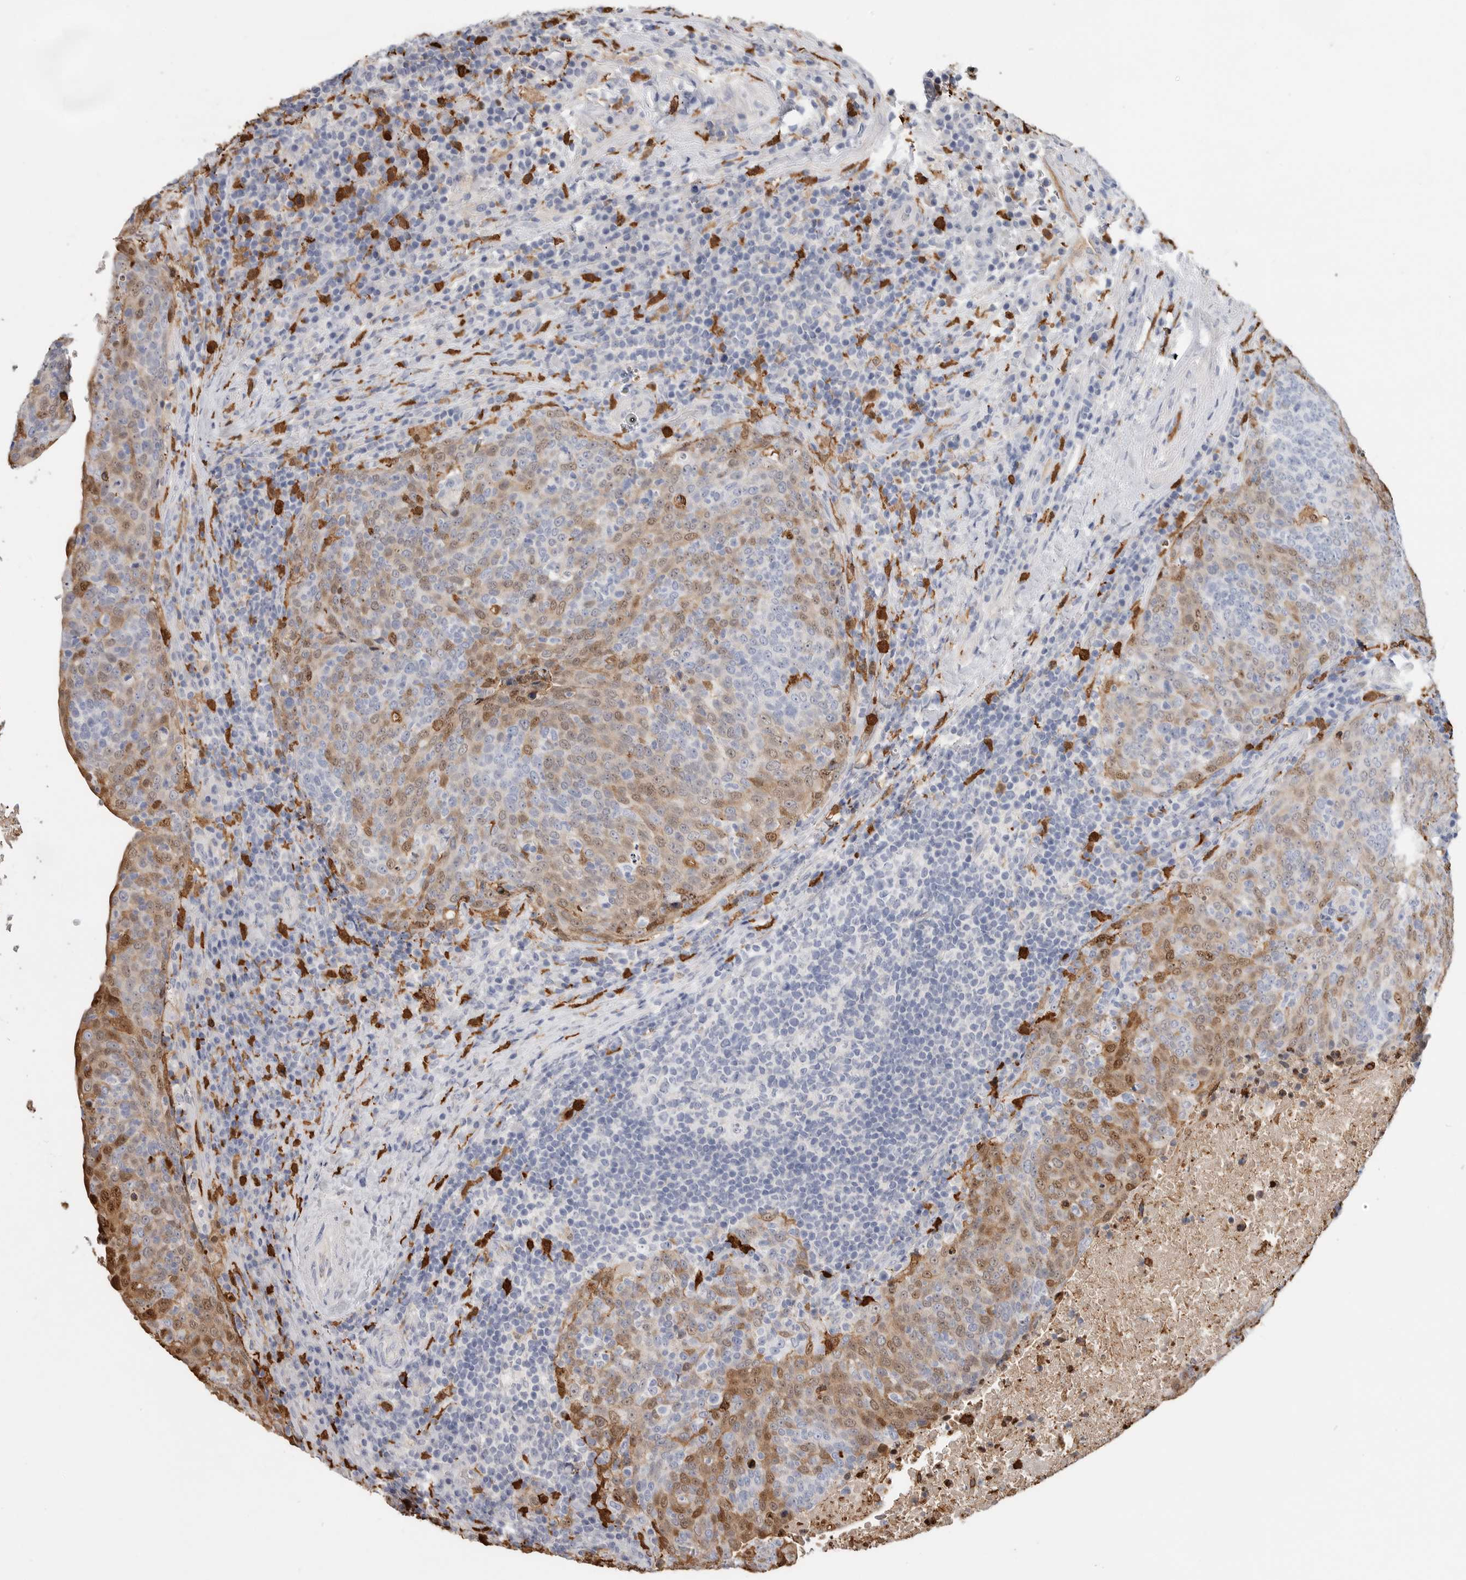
{"staining": {"intensity": "moderate", "quantity": "25%-75%", "location": "cytoplasmic/membranous,nuclear"}, "tissue": "head and neck cancer", "cell_type": "Tumor cells", "image_type": "cancer", "snomed": [{"axis": "morphology", "description": "Squamous cell carcinoma, NOS"}, {"axis": "morphology", "description": "Squamous cell carcinoma, metastatic, NOS"}, {"axis": "topography", "description": "Lymph node"}, {"axis": "topography", "description": "Head-Neck"}], "caption": "High-magnification brightfield microscopy of head and neck cancer (squamous cell carcinoma) stained with DAB (brown) and counterstained with hematoxylin (blue). tumor cells exhibit moderate cytoplasmic/membranous and nuclear staining is identified in about25%-75% of cells.", "gene": "CYB561D1", "patient": {"sex": "male", "age": 62}}